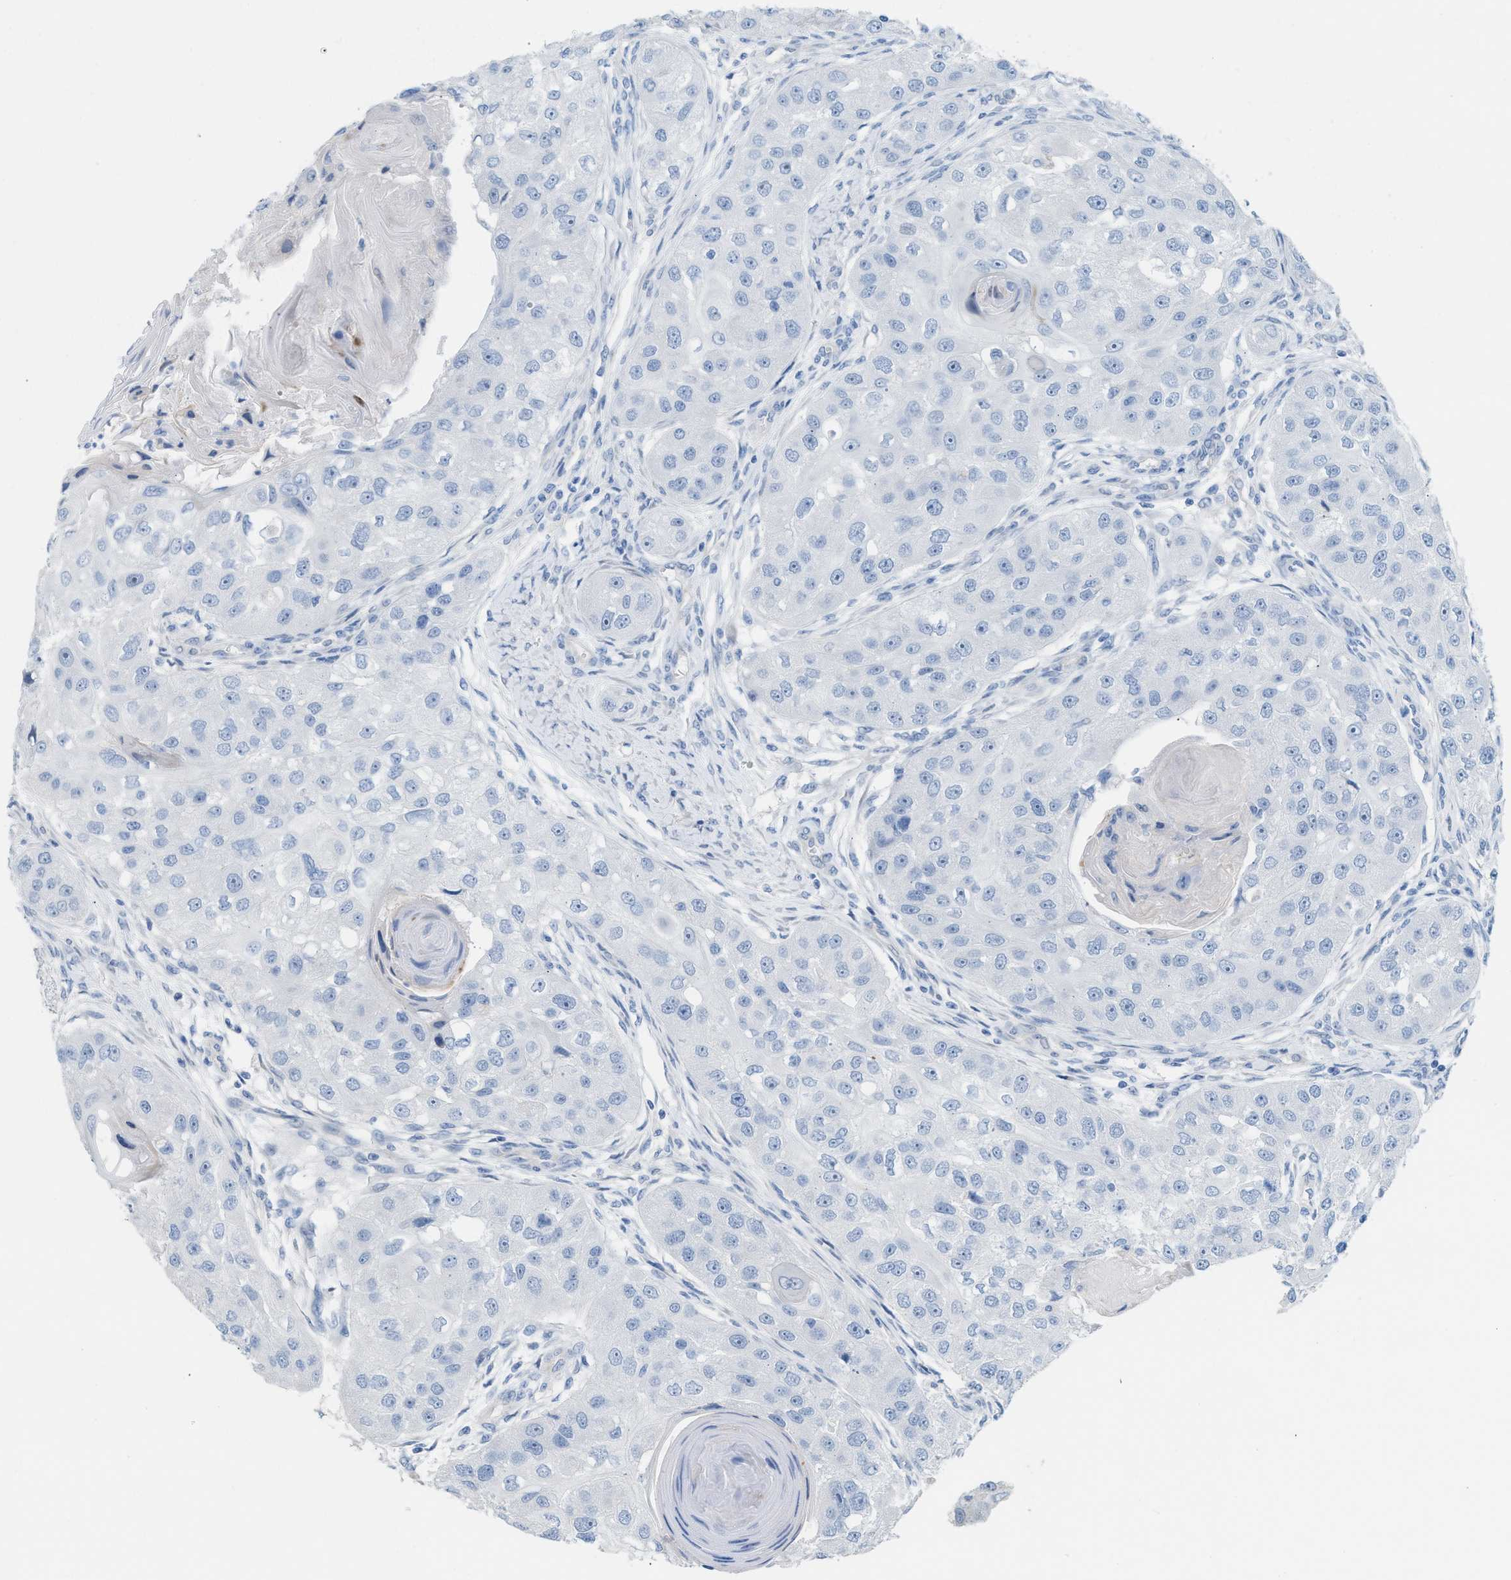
{"staining": {"intensity": "negative", "quantity": "none", "location": "none"}, "tissue": "head and neck cancer", "cell_type": "Tumor cells", "image_type": "cancer", "snomed": [{"axis": "morphology", "description": "Normal tissue, NOS"}, {"axis": "morphology", "description": "Squamous cell carcinoma, NOS"}, {"axis": "topography", "description": "Skeletal muscle"}, {"axis": "topography", "description": "Head-Neck"}], "caption": "Tumor cells show no significant expression in head and neck squamous cell carcinoma.", "gene": "MPP3", "patient": {"sex": "male", "age": 51}}